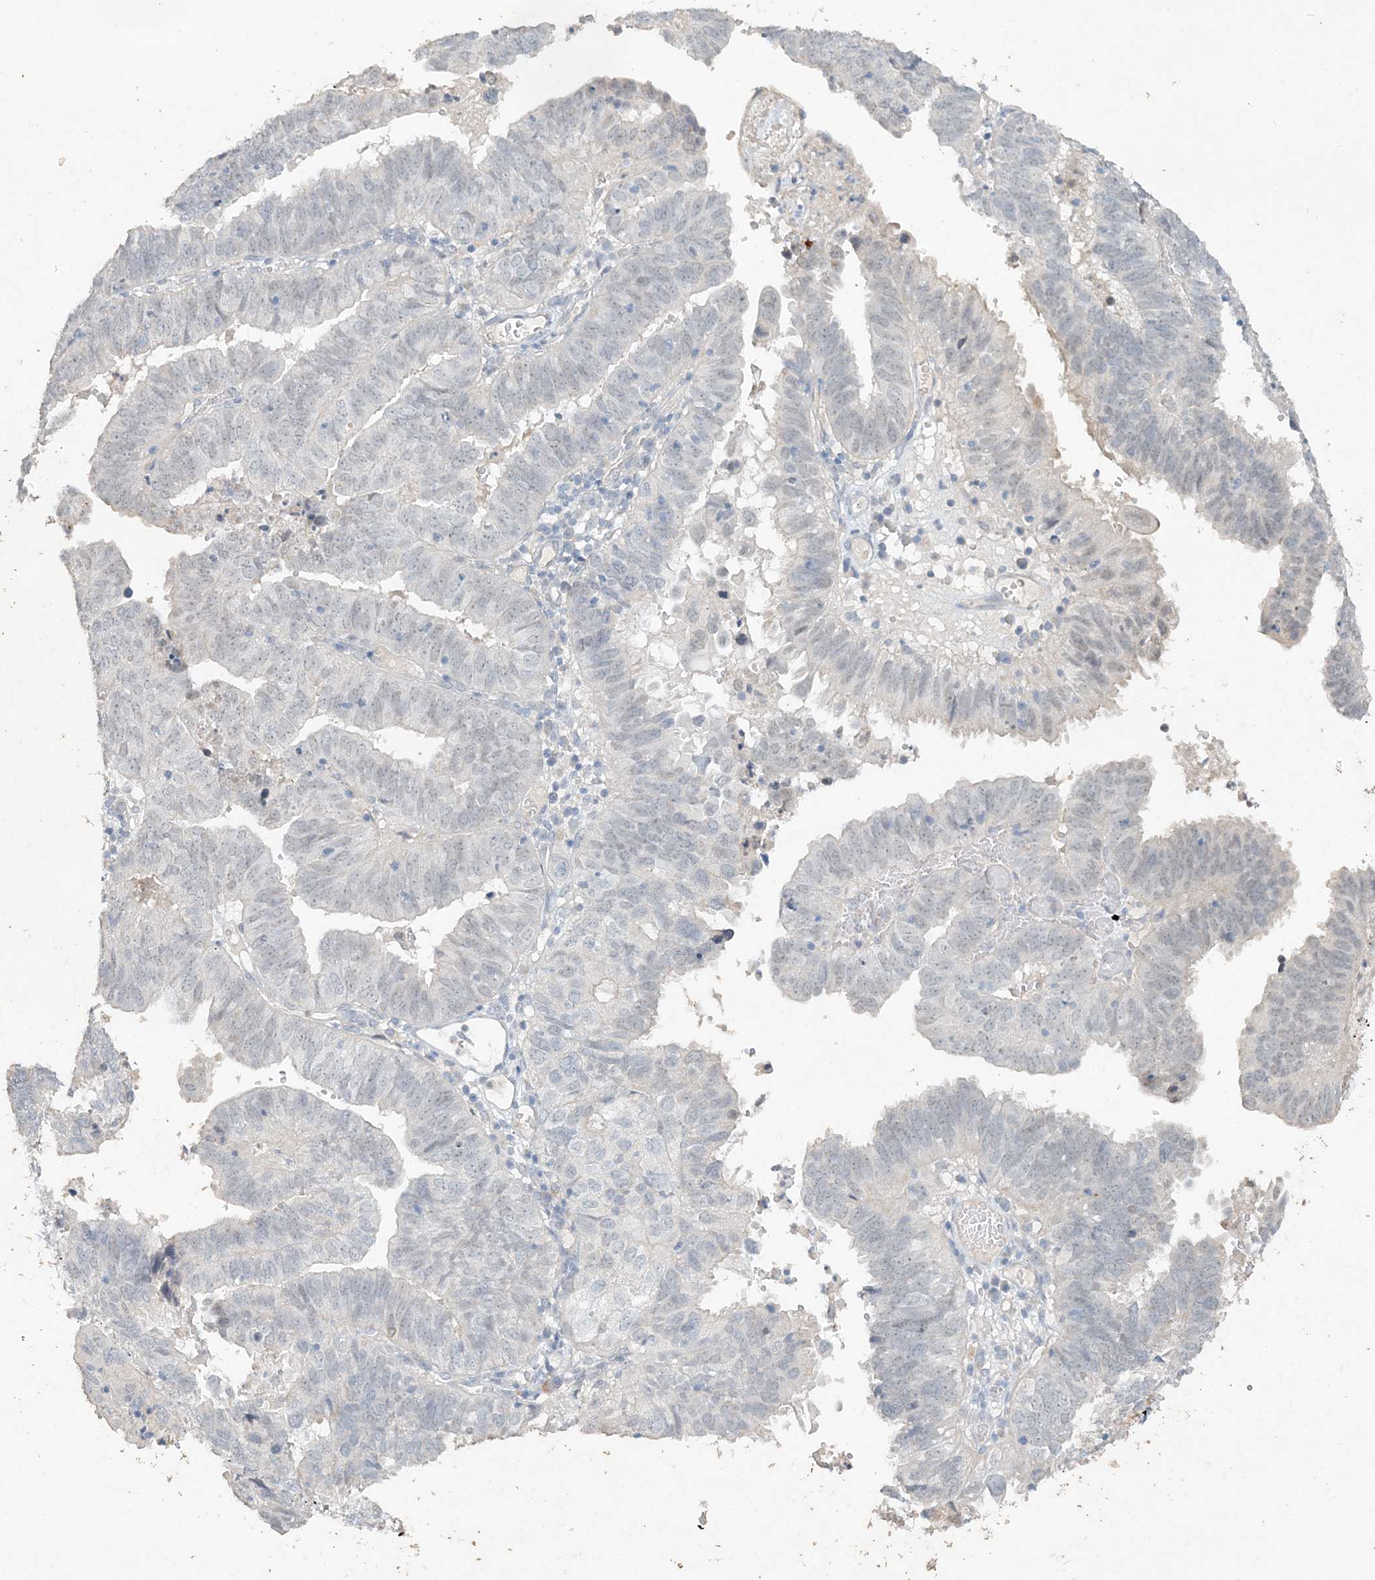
{"staining": {"intensity": "negative", "quantity": "none", "location": "none"}, "tissue": "endometrial cancer", "cell_type": "Tumor cells", "image_type": "cancer", "snomed": [{"axis": "morphology", "description": "Adenocarcinoma, NOS"}, {"axis": "topography", "description": "Uterus"}], "caption": "Human endometrial cancer (adenocarcinoma) stained for a protein using immunohistochemistry shows no staining in tumor cells.", "gene": "DNAH5", "patient": {"sex": "female", "age": 77}}